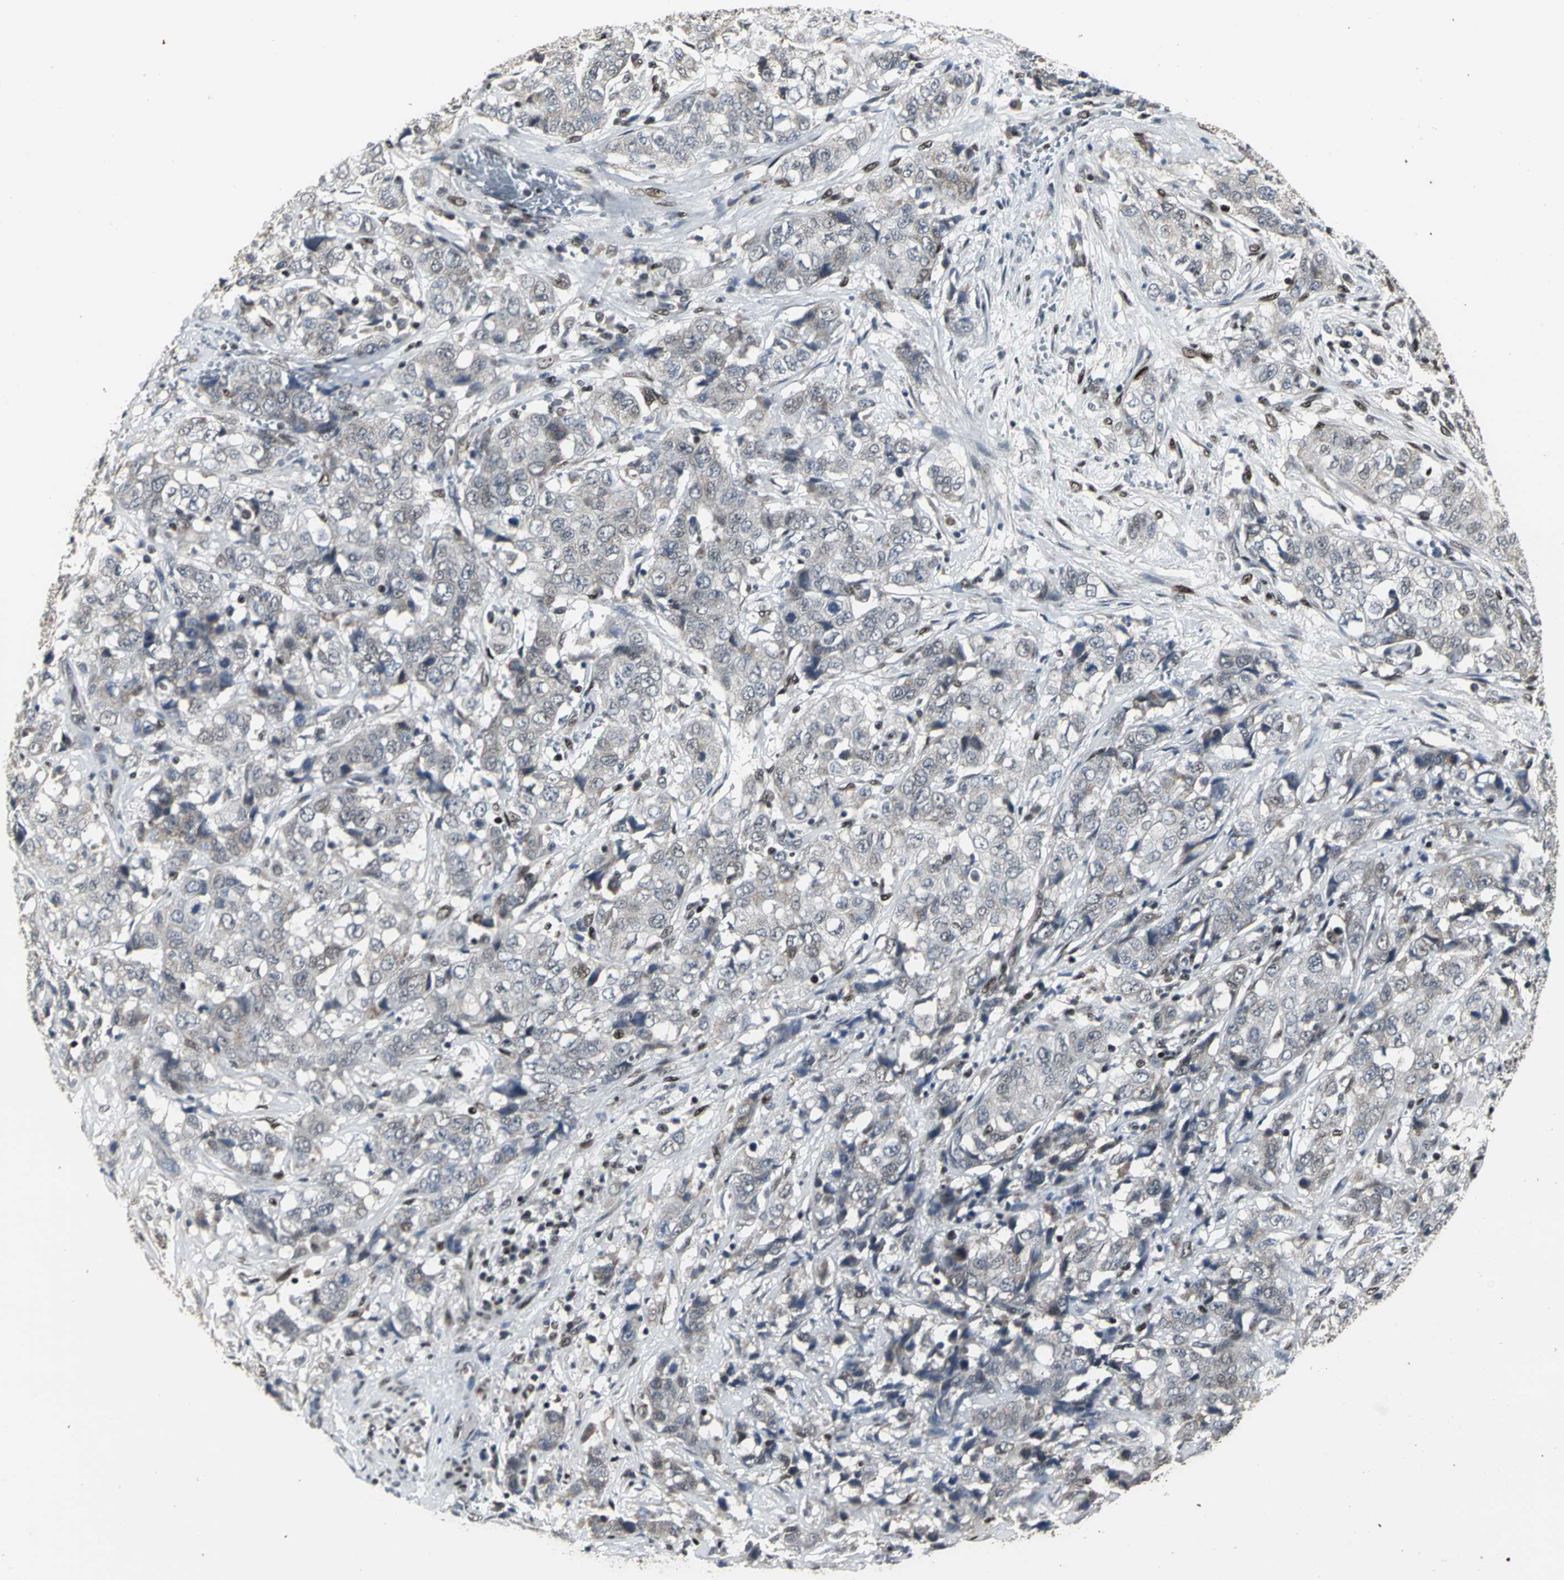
{"staining": {"intensity": "weak", "quantity": "<25%", "location": "cytoplasmic/membranous"}, "tissue": "stomach cancer", "cell_type": "Tumor cells", "image_type": "cancer", "snomed": [{"axis": "morphology", "description": "Adenocarcinoma, NOS"}, {"axis": "topography", "description": "Stomach"}], "caption": "High power microscopy histopathology image of an immunohistochemistry micrograph of stomach adenocarcinoma, revealing no significant positivity in tumor cells.", "gene": "SRF", "patient": {"sex": "male", "age": 48}}